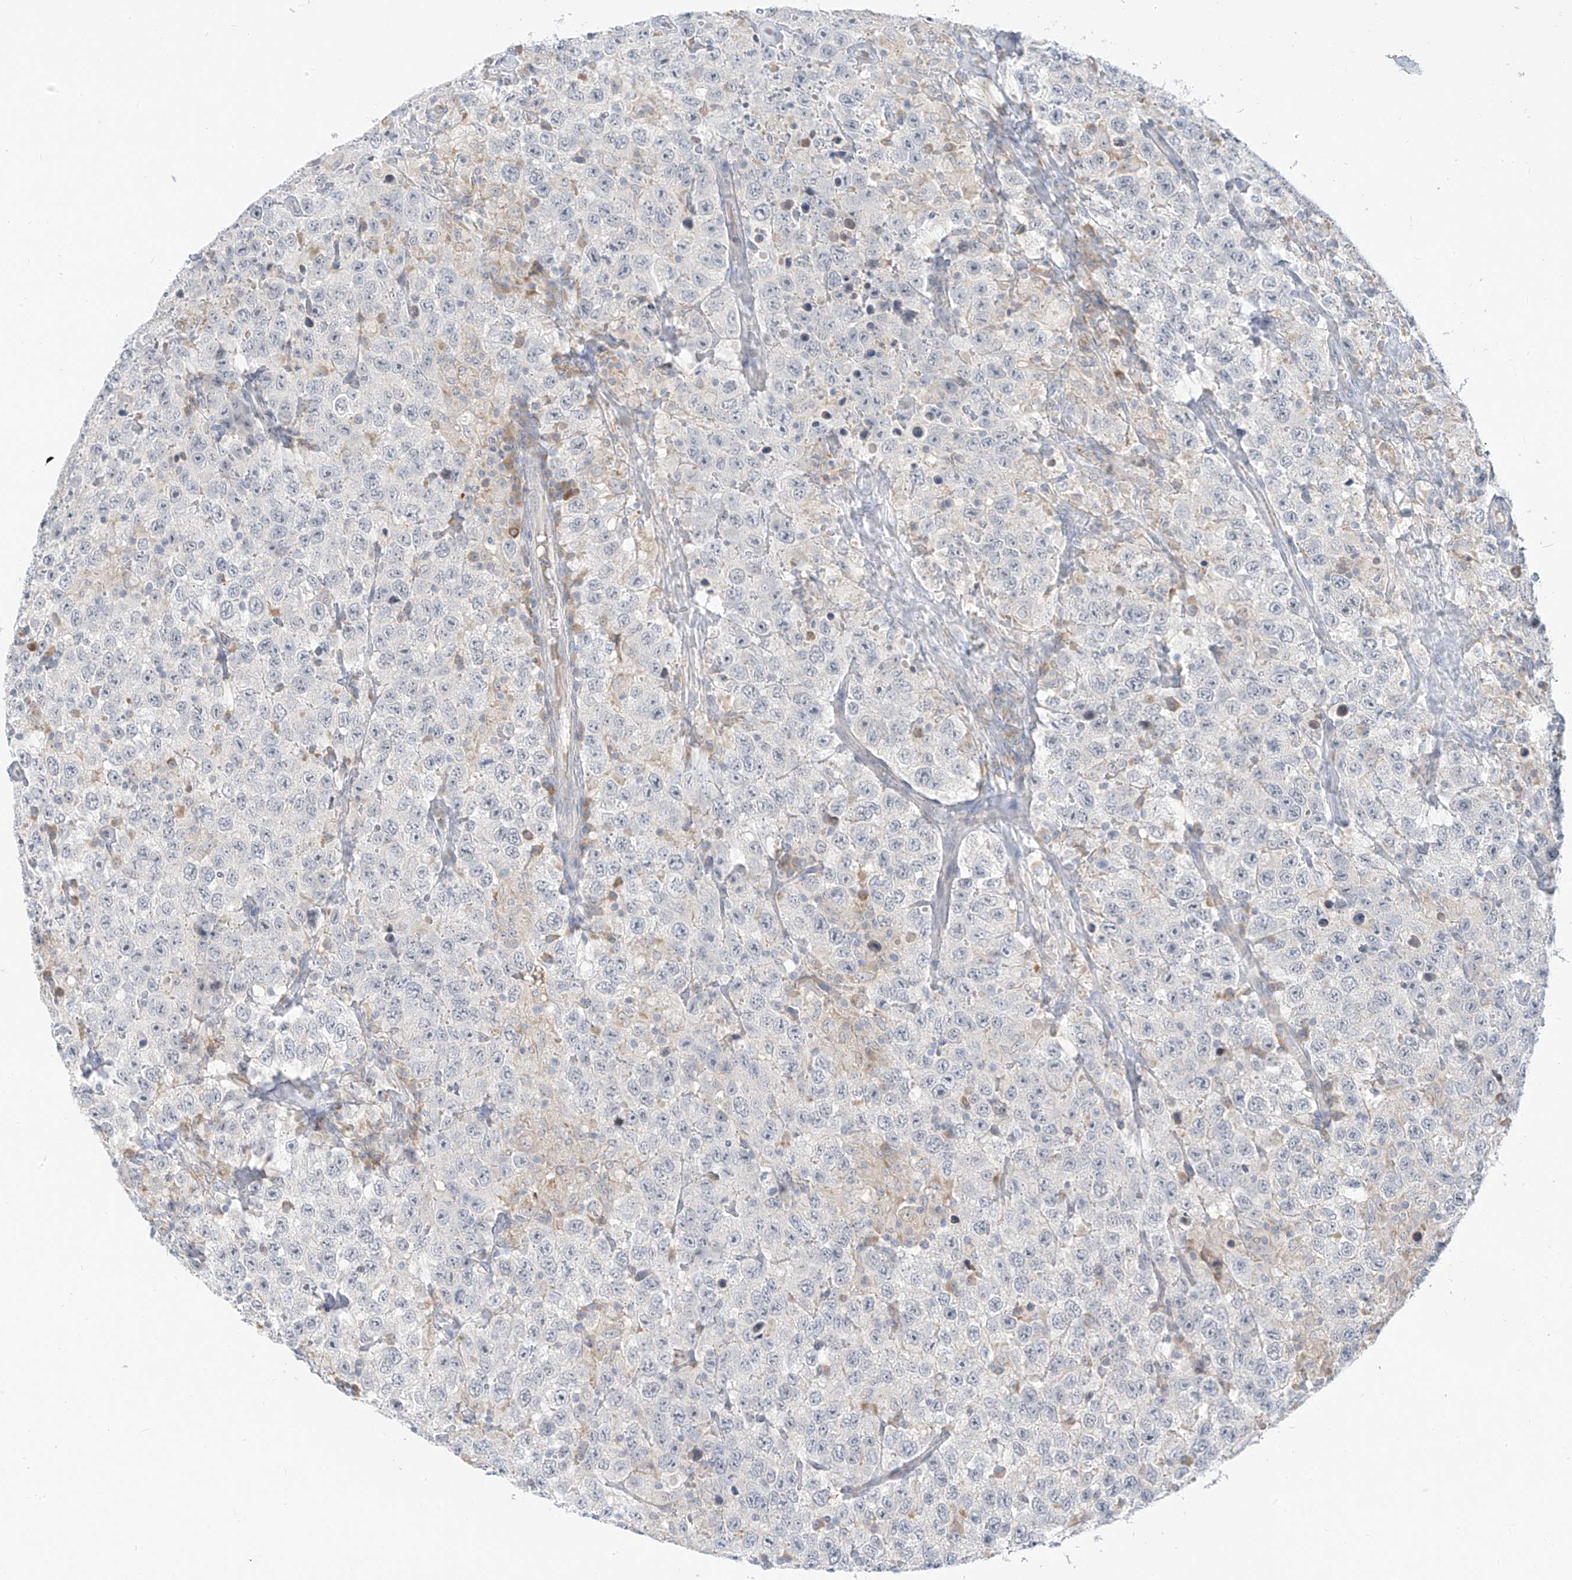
{"staining": {"intensity": "negative", "quantity": "none", "location": "none"}, "tissue": "testis cancer", "cell_type": "Tumor cells", "image_type": "cancer", "snomed": [{"axis": "morphology", "description": "Seminoma, NOS"}, {"axis": "topography", "description": "Testis"}], "caption": "DAB immunohistochemical staining of testis cancer (seminoma) displays no significant staining in tumor cells.", "gene": "C2orf42", "patient": {"sex": "male", "age": 41}}